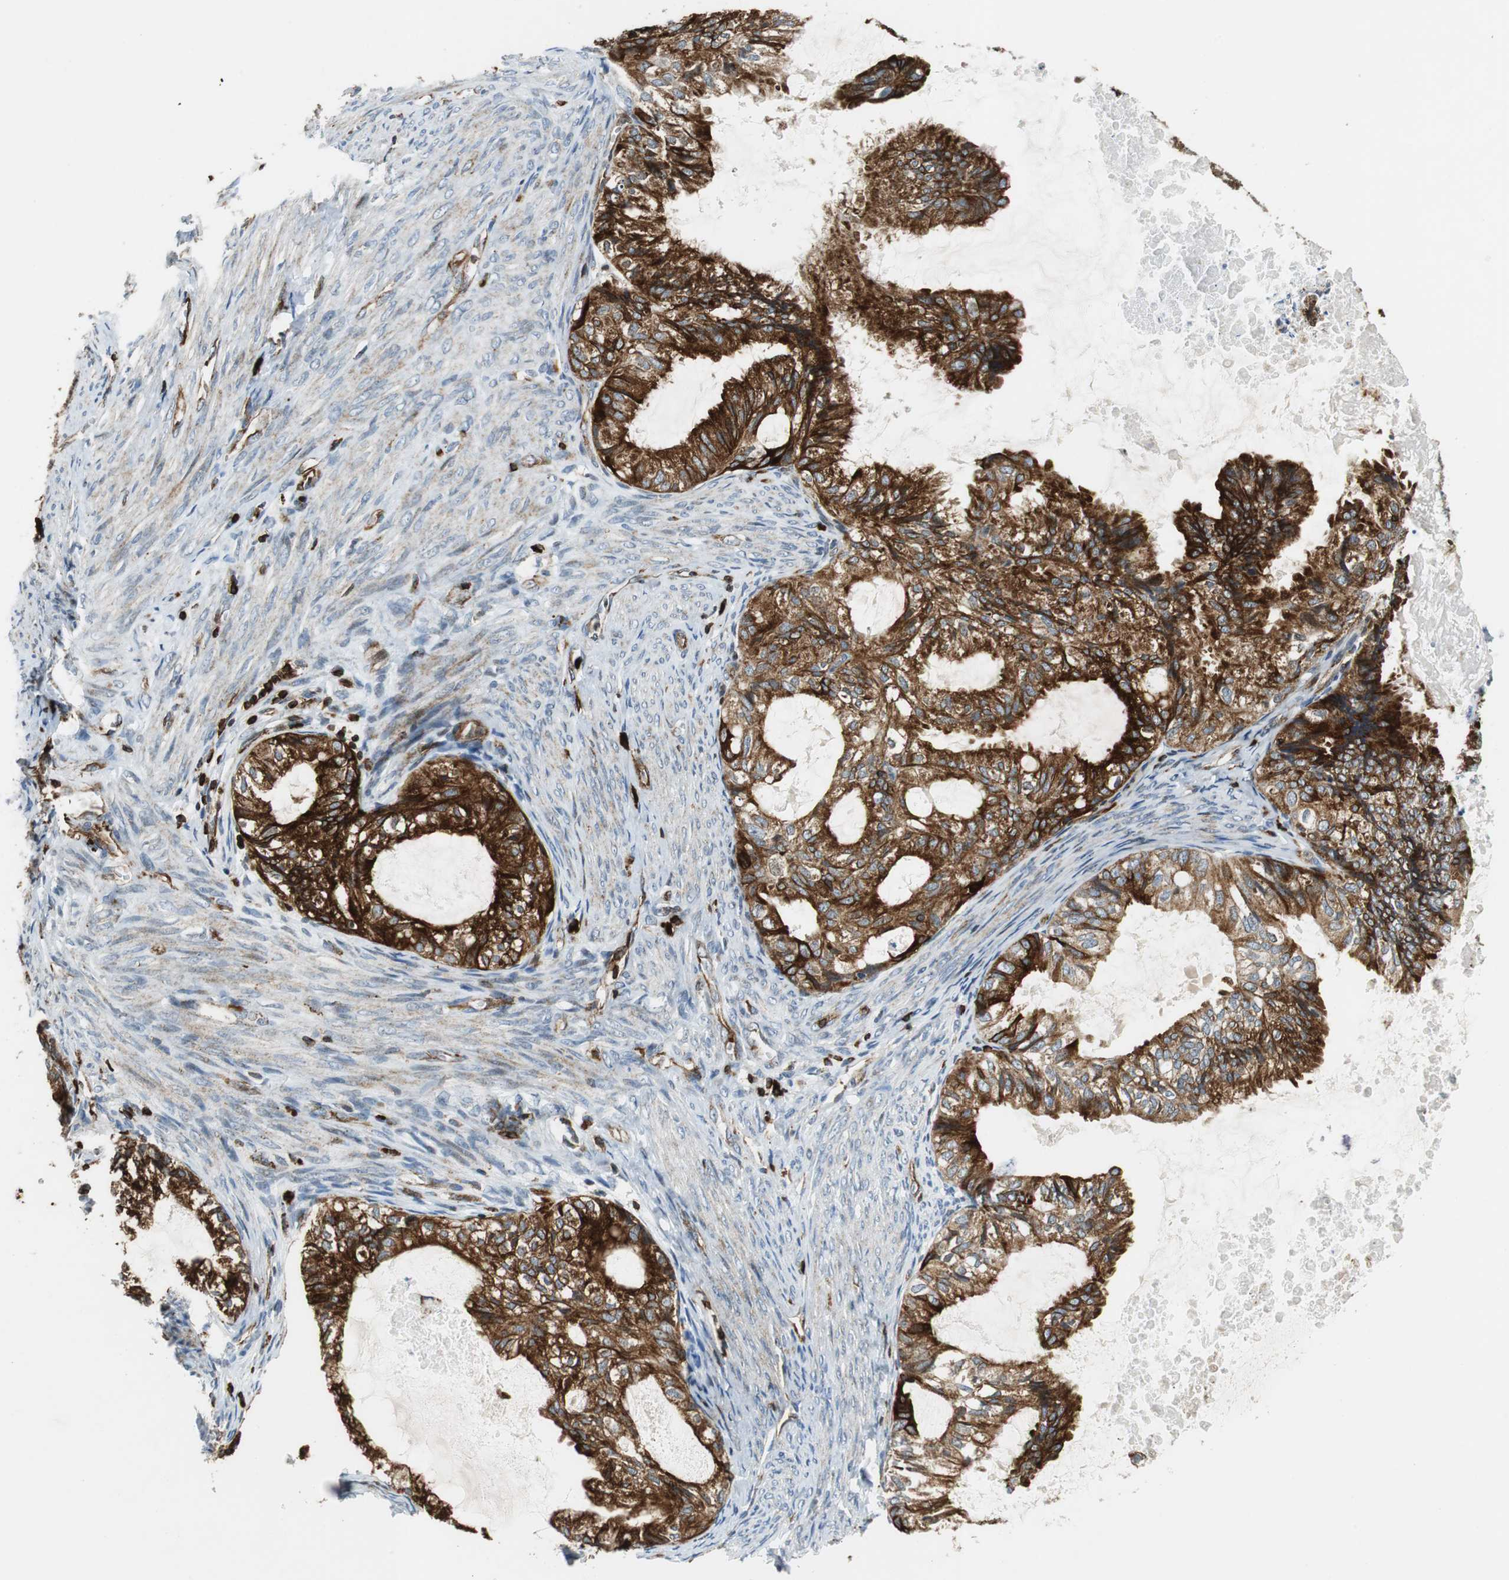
{"staining": {"intensity": "strong", "quantity": ">75%", "location": "cytoplasmic/membranous"}, "tissue": "cervical cancer", "cell_type": "Tumor cells", "image_type": "cancer", "snomed": [{"axis": "morphology", "description": "Normal tissue, NOS"}, {"axis": "morphology", "description": "Adenocarcinoma, NOS"}, {"axis": "topography", "description": "Cervix"}, {"axis": "topography", "description": "Endometrium"}], "caption": "A brown stain shows strong cytoplasmic/membranous expression of a protein in cervical adenocarcinoma tumor cells.", "gene": "TUBA4A", "patient": {"sex": "female", "age": 86}}